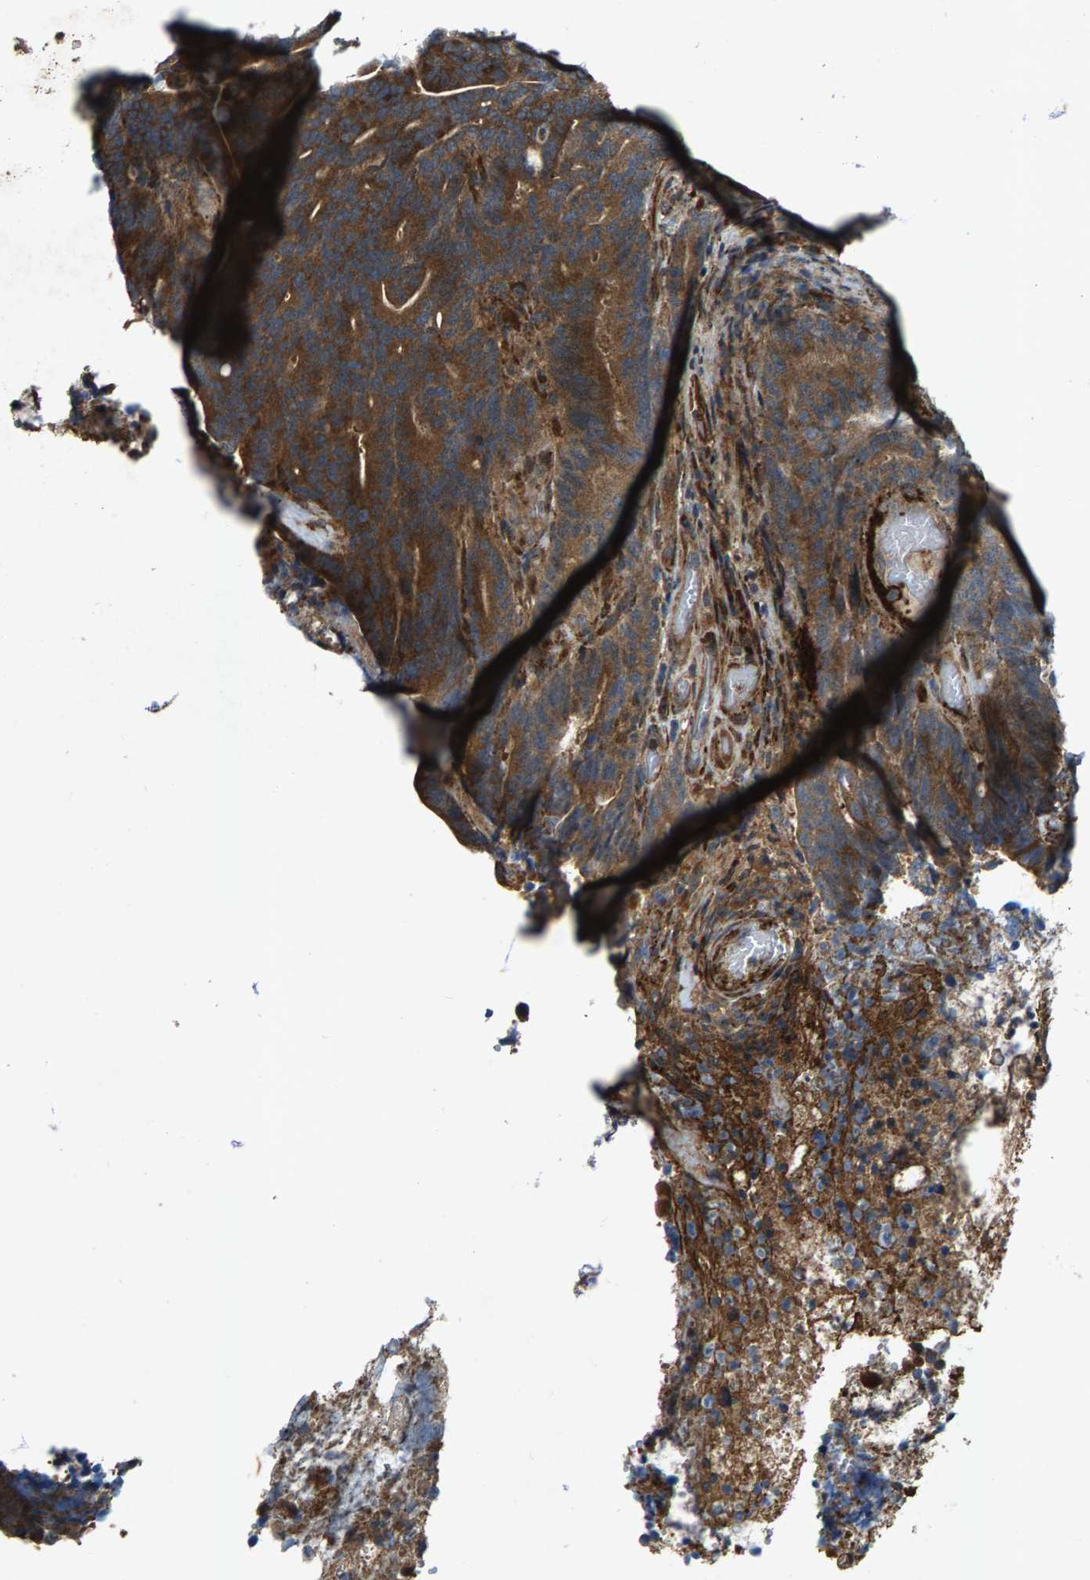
{"staining": {"intensity": "moderate", "quantity": ">75%", "location": "cytoplasmic/membranous"}, "tissue": "colorectal cancer", "cell_type": "Tumor cells", "image_type": "cancer", "snomed": [{"axis": "morphology", "description": "Adenocarcinoma, NOS"}, {"axis": "topography", "description": "Colon"}], "caption": "A medium amount of moderate cytoplasmic/membranous expression is present in about >75% of tumor cells in colorectal adenocarcinoma tissue.", "gene": "LRRC72", "patient": {"sex": "female", "age": 66}}